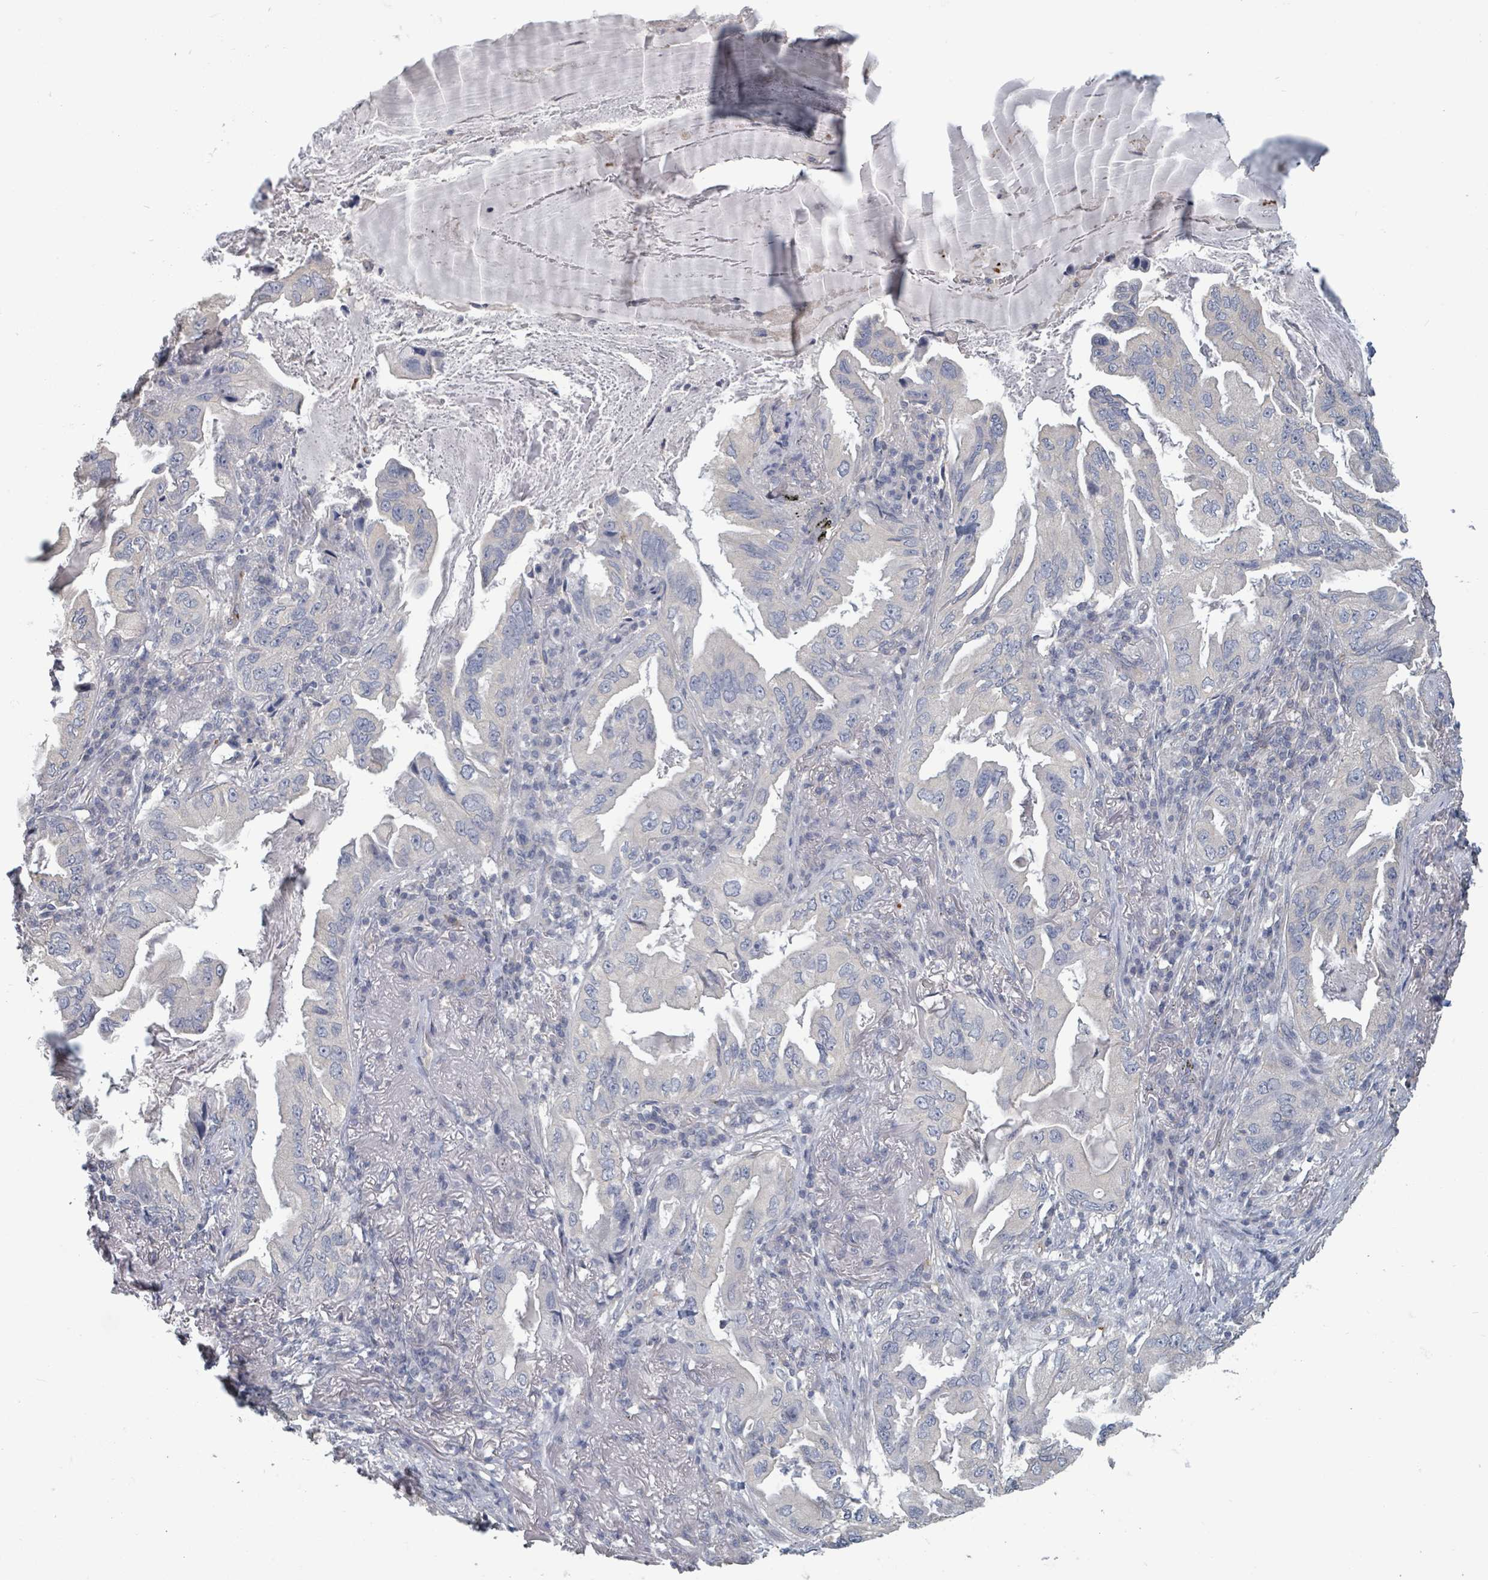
{"staining": {"intensity": "negative", "quantity": "none", "location": "none"}, "tissue": "lung cancer", "cell_type": "Tumor cells", "image_type": "cancer", "snomed": [{"axis": "morphology", "description": "Adenocarcinoma, NOS"}, {"axis": "topography", "description": "Lung"}], "caption": "A micrograph of lung cancer (adenocarcinoma) stained for a protein reveals no brown staining in tumor cells.", "gene": "PLAUR", "patient": {"sex": "female", "age": 69}}